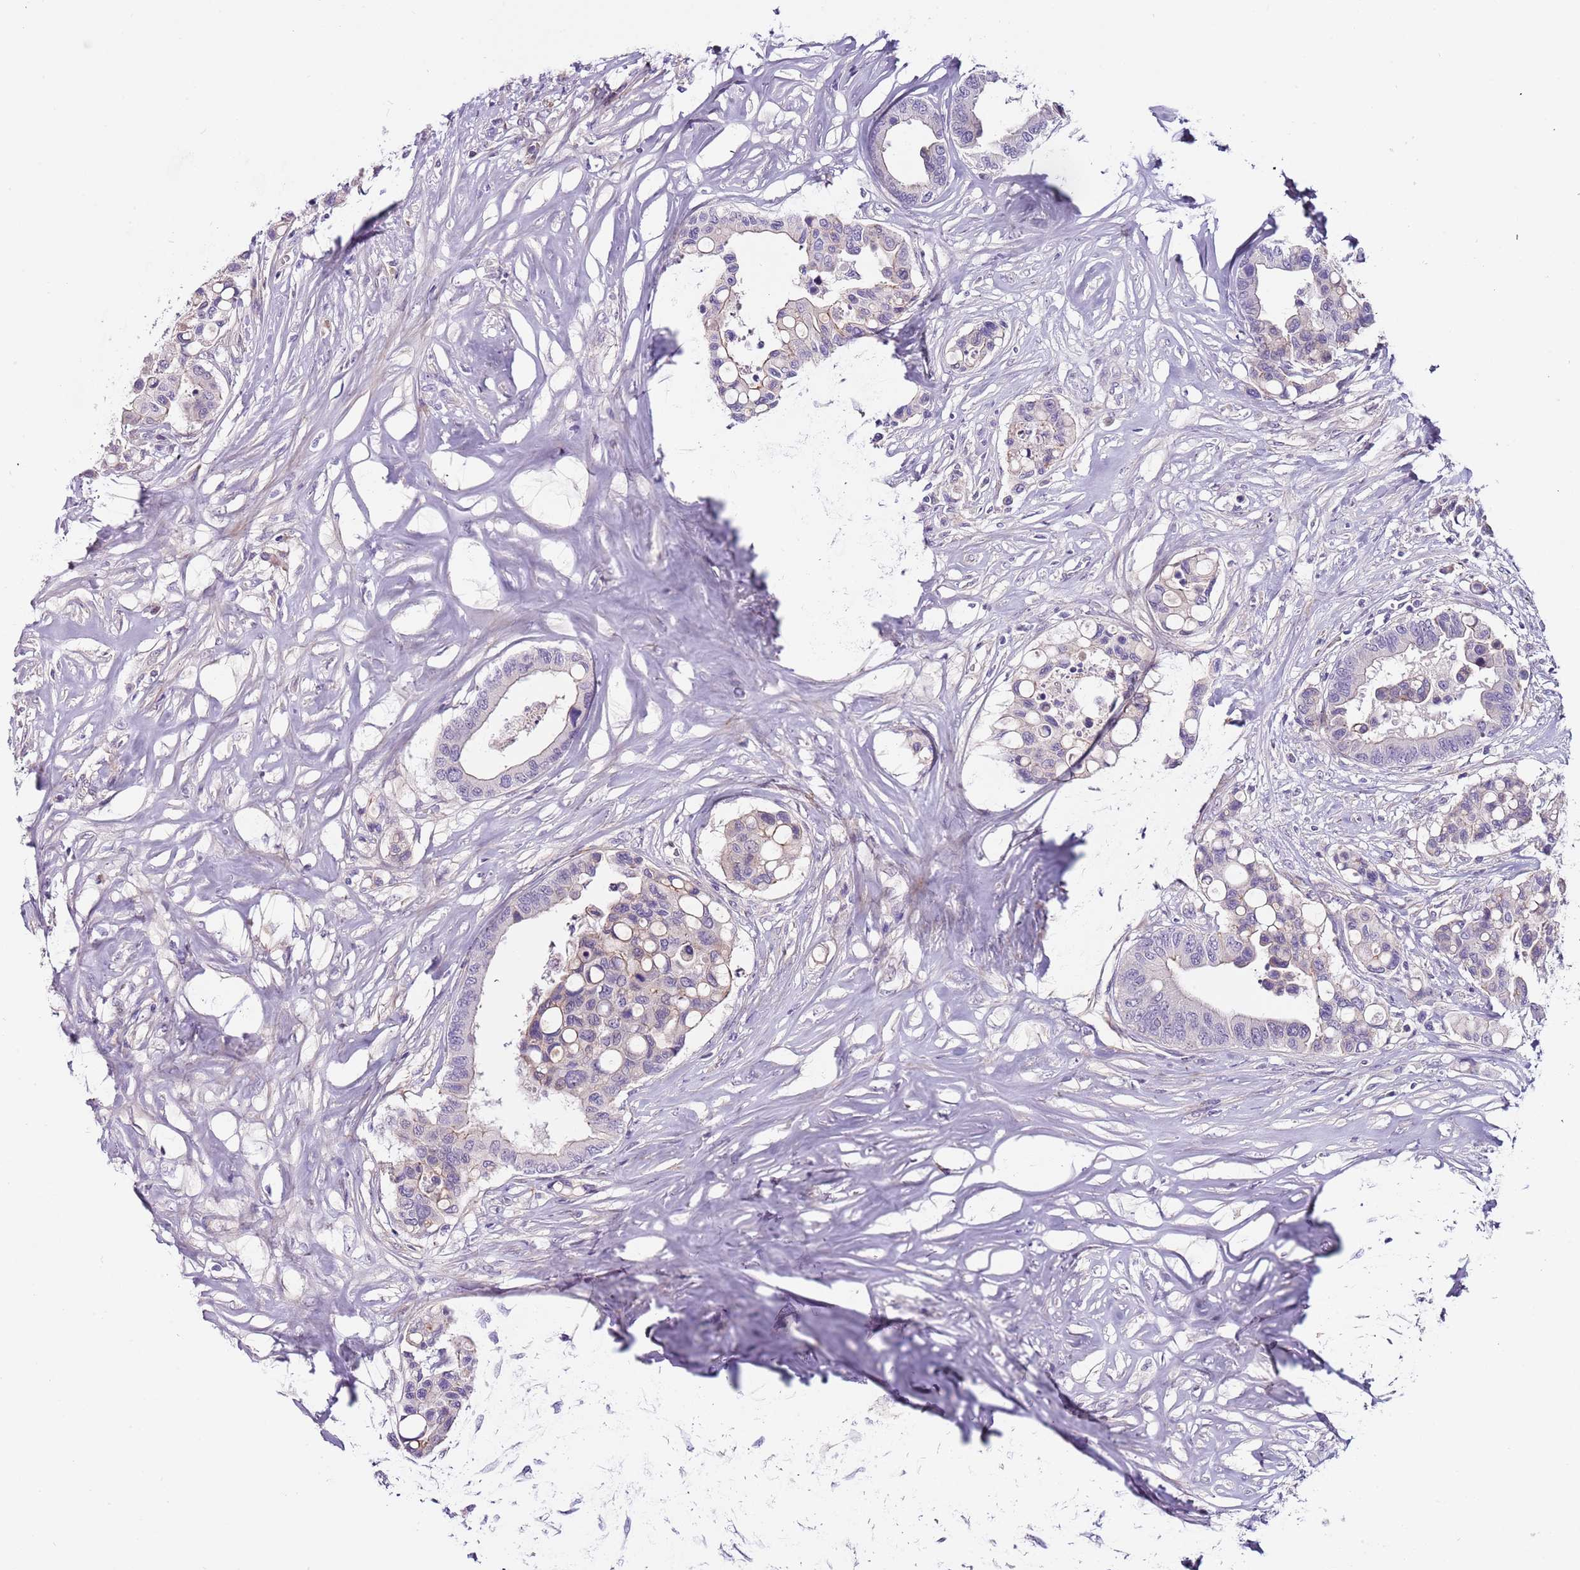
{"staining": {"intensity": "weak", "quantity": "<25%", "location": "cytoplasmic/membranous"}, "tissue": "colorectal cancer", "cell_type": "Tumor cells", "image_type": "cancer", "snomed": [{"axis": "morphology", "description": "Adenocarcinoma, NOS"}, {"axis": "topography", "description": "Colon"}], "caption": "Image shows no significant protein expression in tumor cells of colorectal cancer (adenocarcinoma).", "gene": "NKX2-3", "patient": {"sex": "male", "age": 82}}